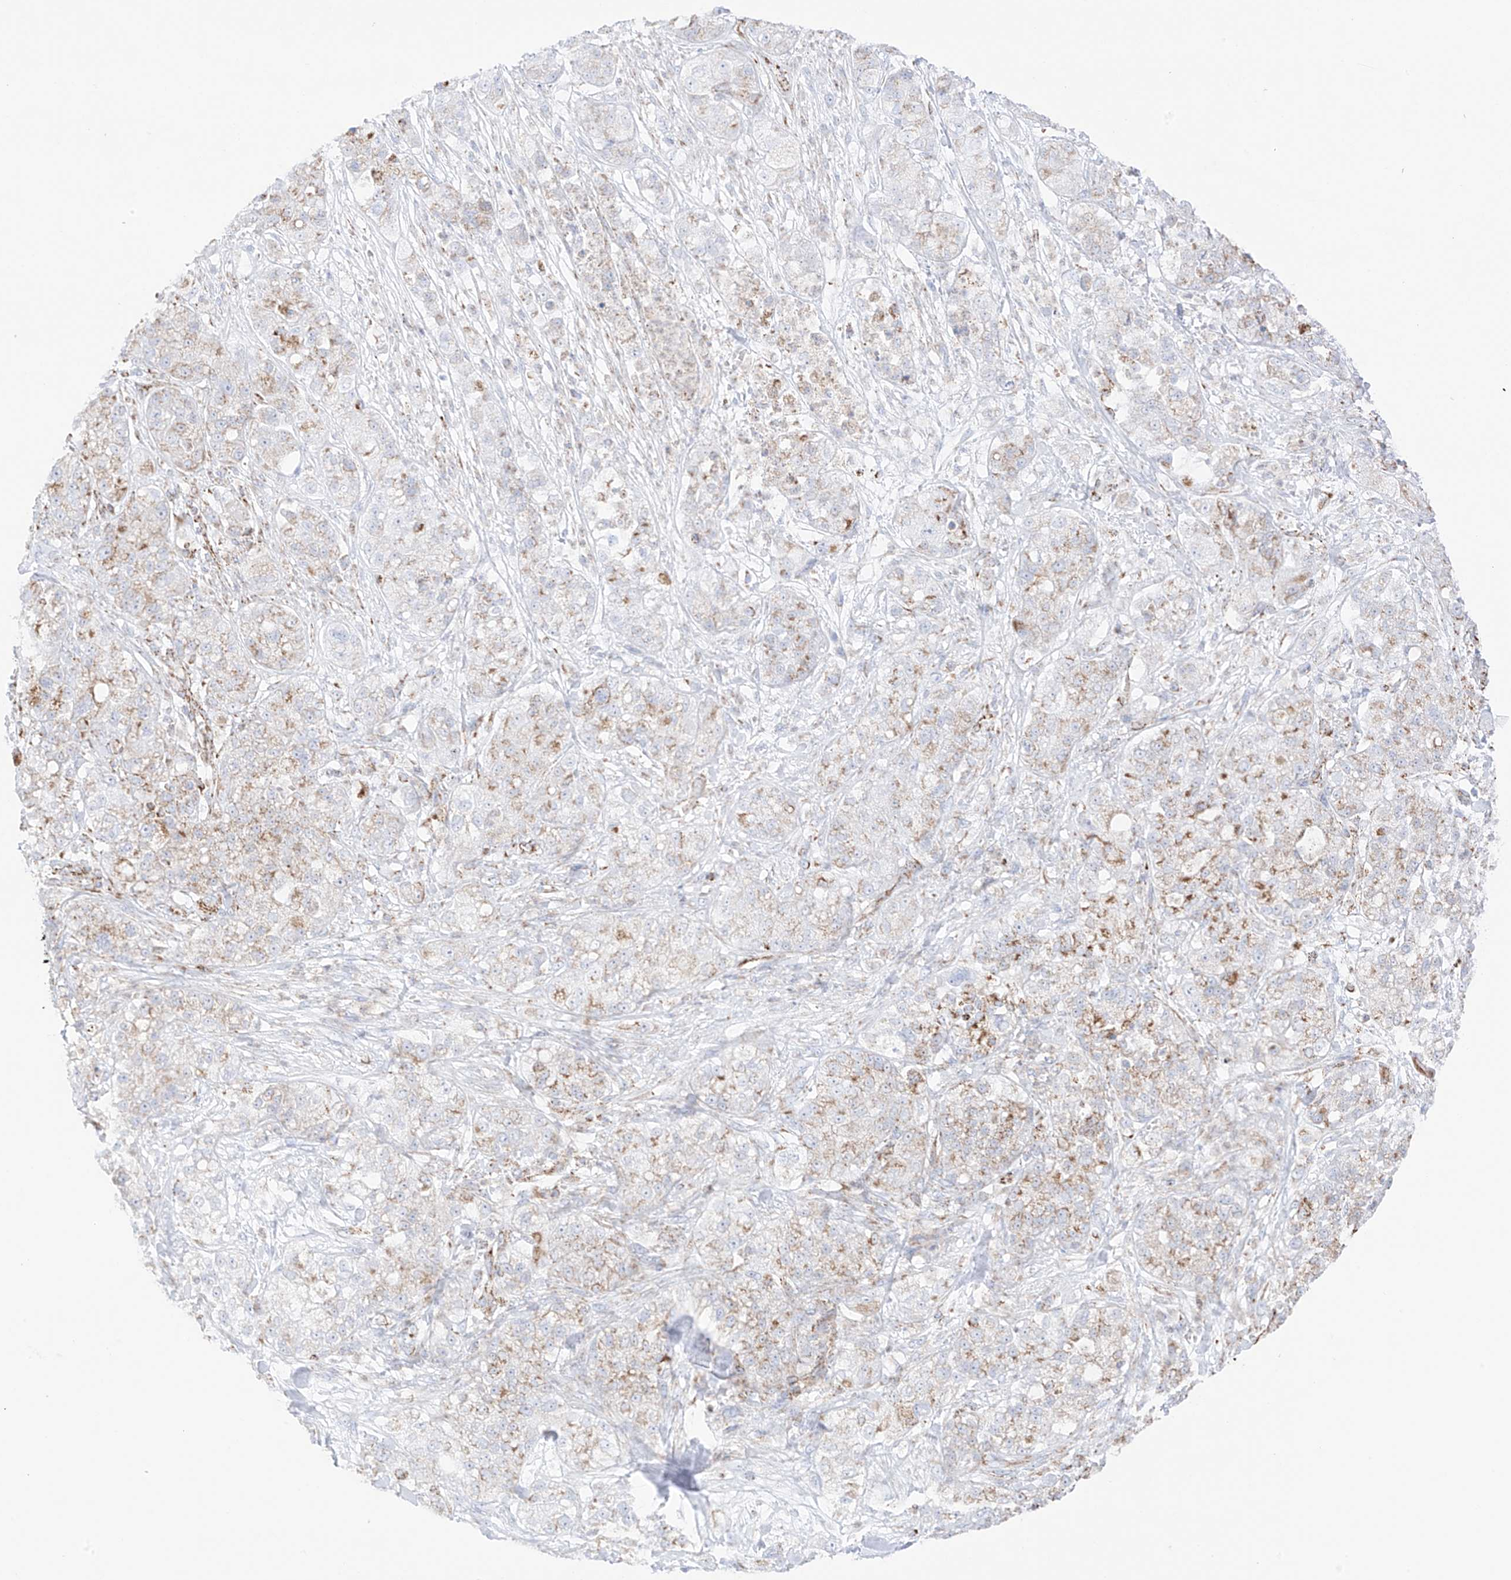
{"staining": {"intensity": "weak", "quantity": "<25%", "location": "cytoplasmic/membranous"}, "tissue": "pancreatic cancer", "cell_type": "Tumor cells", "image_type": "cancer", "snomed": [{"axis": "morphology", "description": "Adenocarcinoma, NOS"}, {"axis": "topography", "description": "Pancreas"}], "caption": "Immunohistochemistry image of neoplastic tissue: human pancreatic adenocarcinoma stained with DAB shows no significant protein staining in tumor cells.", "gene": "XKR3", "patient": {"sex": "female", "age": 78}}